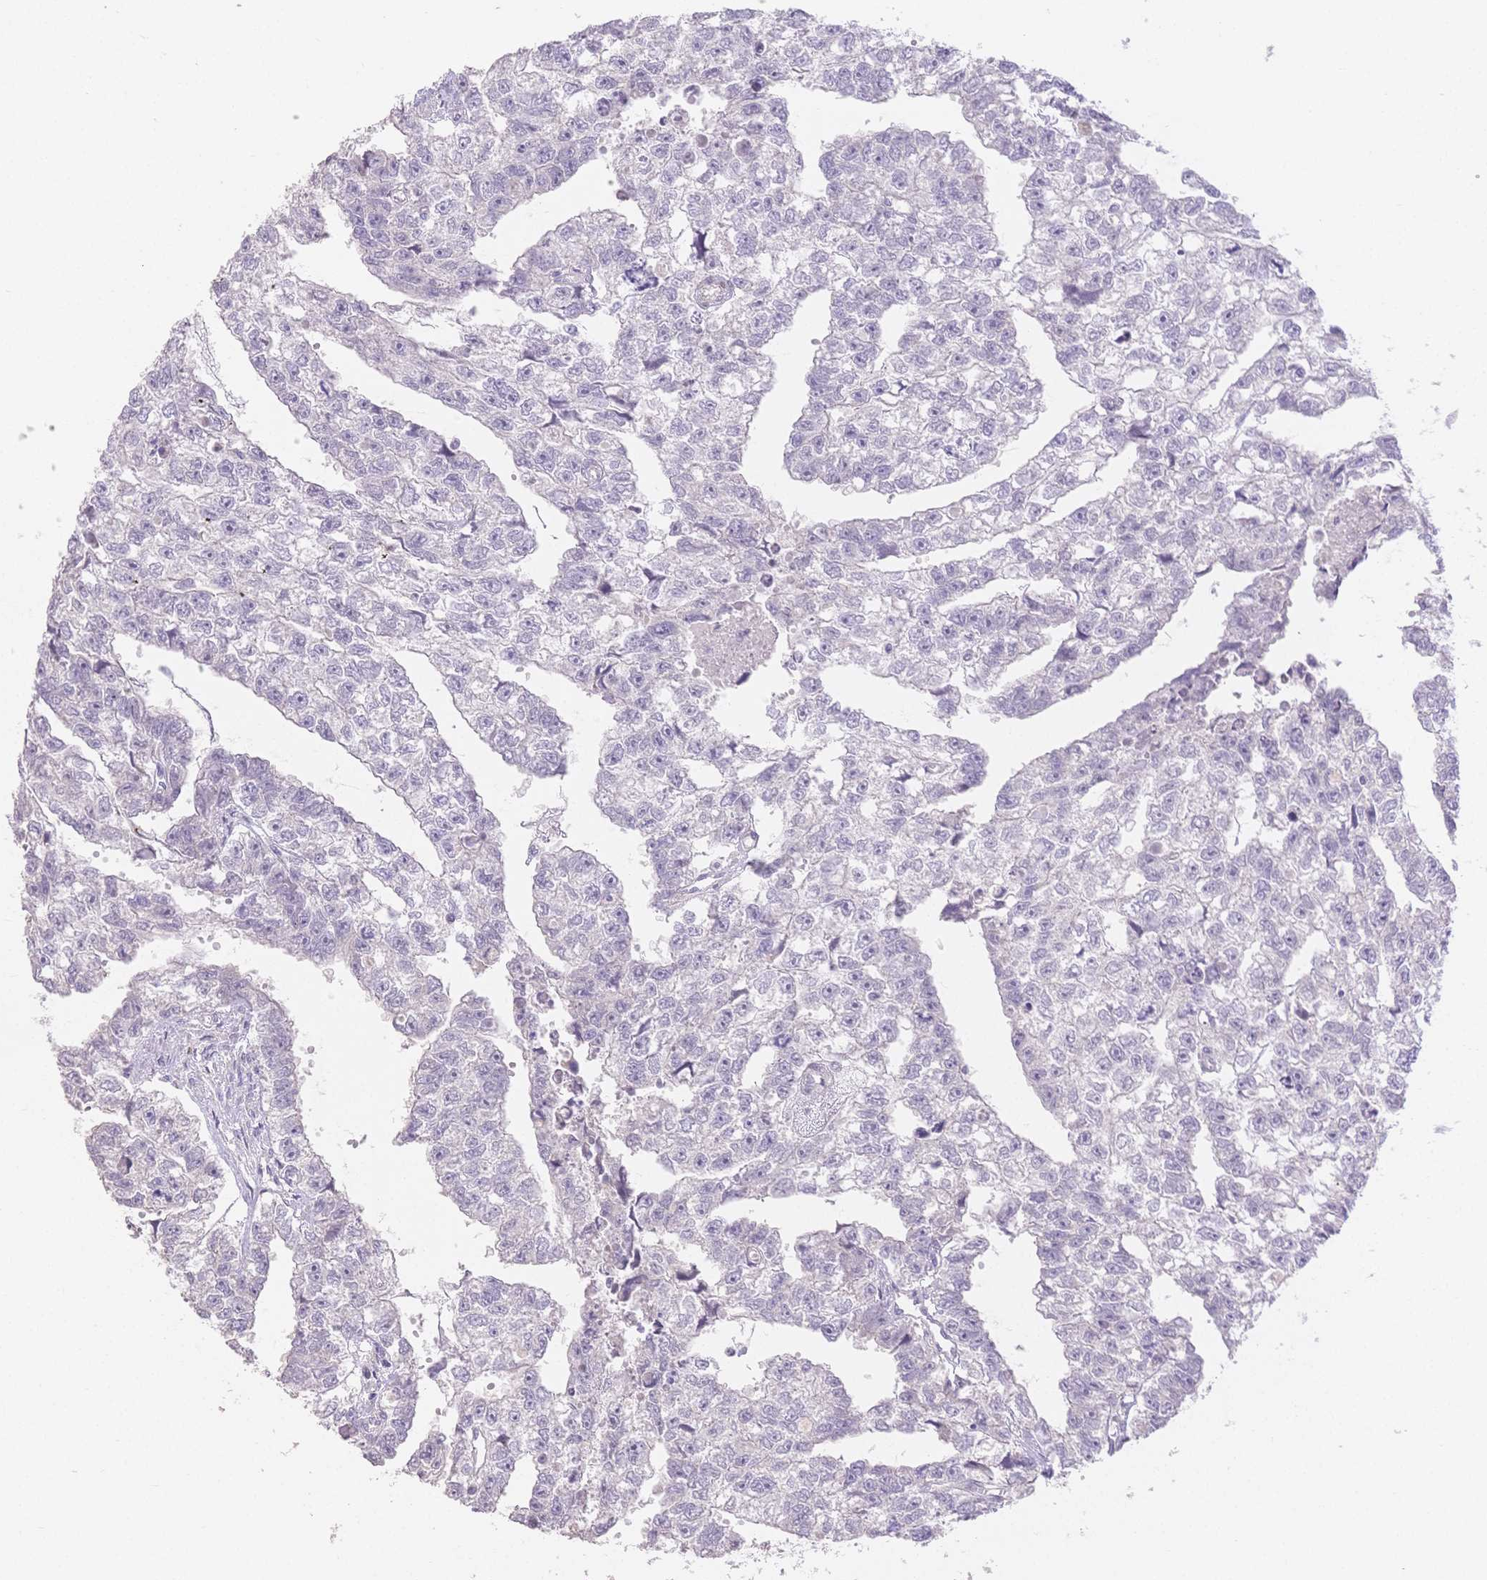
{"staining": {"intensity": "negative", "quantity": "none", "location": "none"}, "tissue": "testis cancer", "cell_type": "Tumor cells", "image_type": "cancer", "snomed": [{"axis": "morphology", "description": "Carcinoma, Embryonal, NOS"}, {"axis": "morphology", "description": "Teratoma, malignant, NOS"}, {"axis": "topography", "description": "Testis"}], "caption": "Tumor cells show no significant protein positivity in teratoma (malignant) (testis).", "gene": "SUV39H2", "patient": {"sex": "male", "age": 44}}